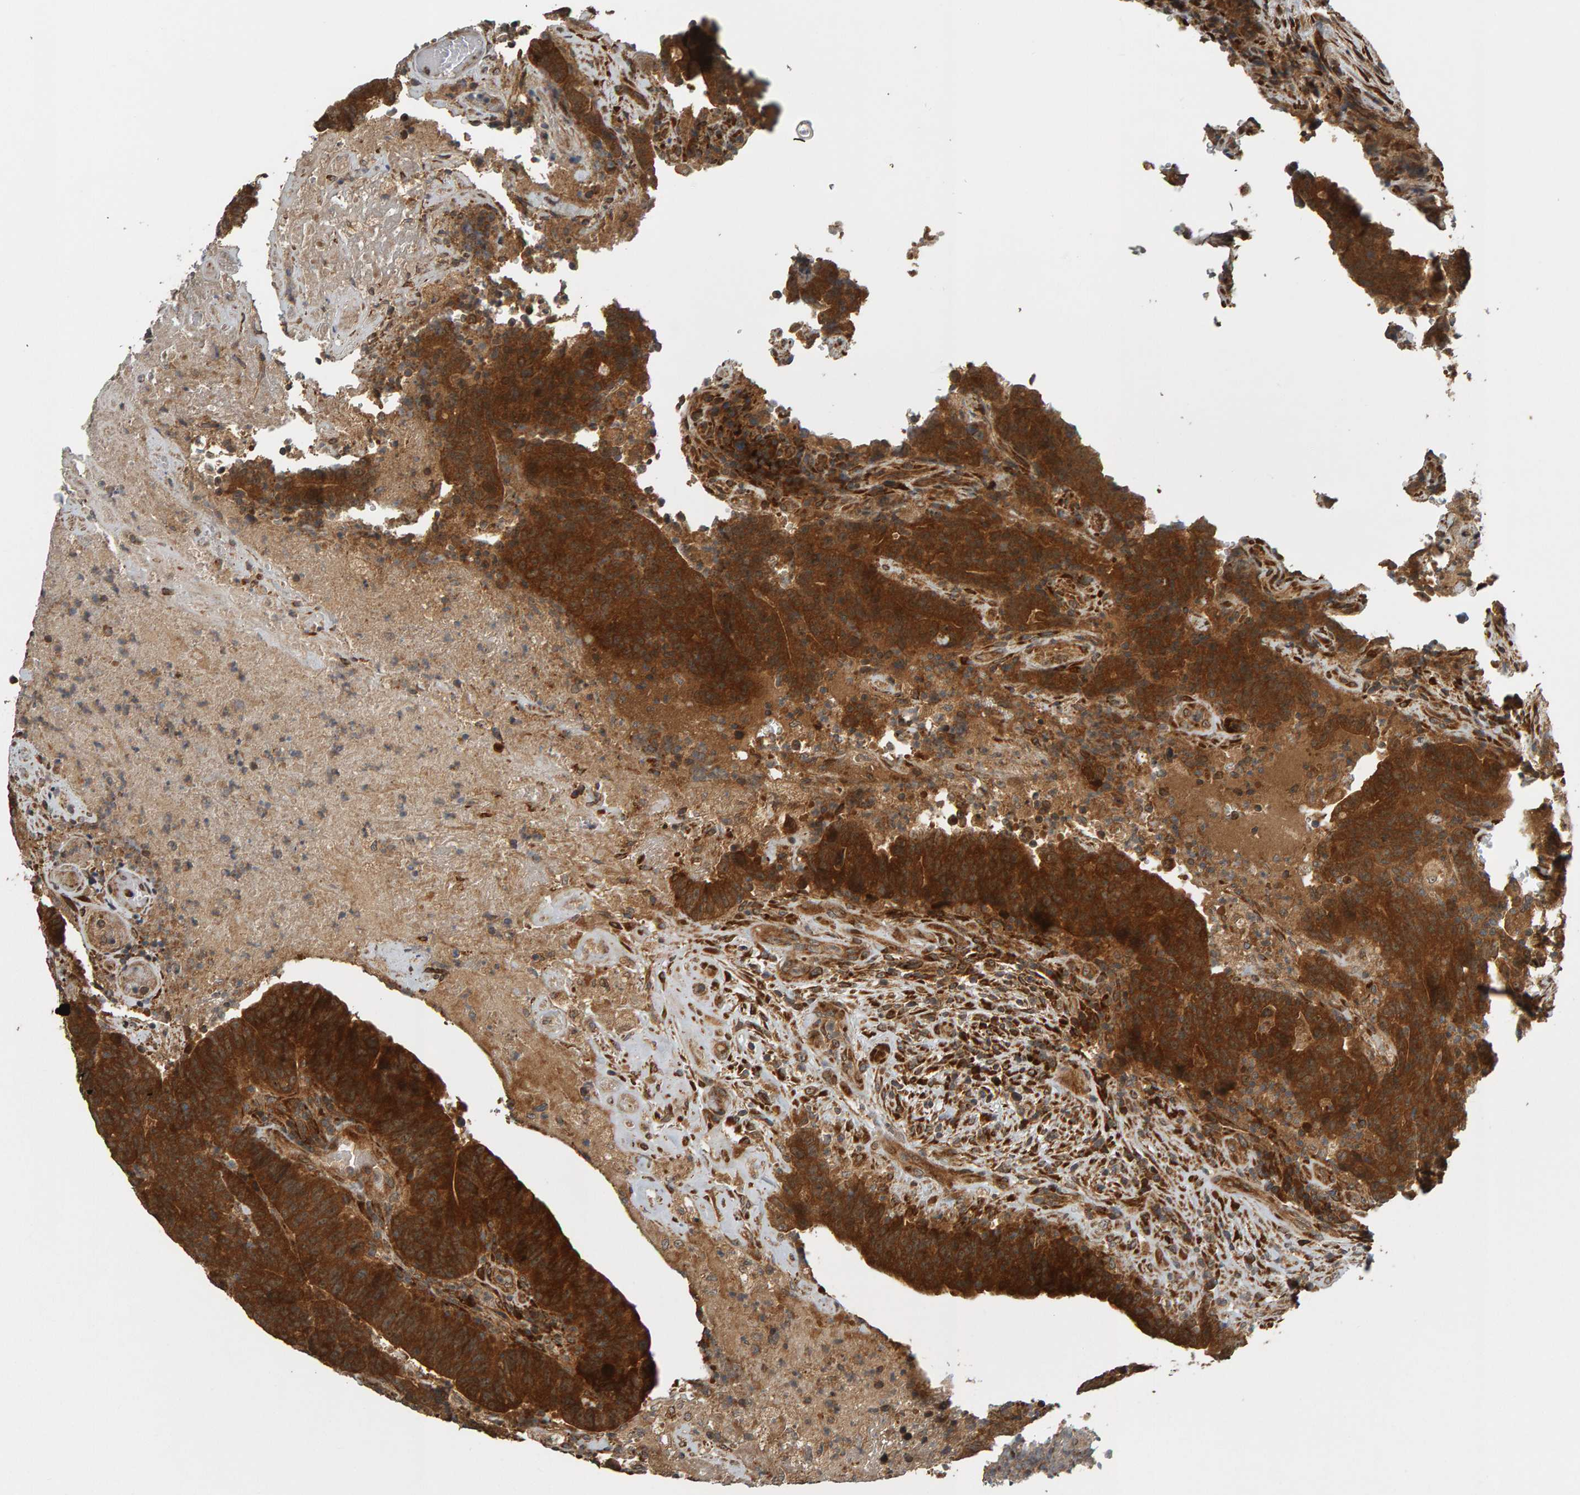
{"staining": {"intensity": "strong", "quantity": ">75%", "location": "cytoplasmic/membranous"}, "tissue": "colorectal cancer", "cell_type": "Tumor cells", "image_type": "cancer", "snomed": [{"axis": "morphology", "description": "Normal tissue, NOS"}, {"axis": "morphology", "description": "Adenocarcinoma, NOS"}, {"axis": "topography", "description": "Colon"}], "caption": "Immunohistochemistry (DAB (3,3'-diaminobenzidine)) staining of human colorectal cancer (adenocarcinoma) shows strong cytoplasmic/membranous protein expression in approximately >75% of tumor cells.", "gene": "ZFAND1", "patient": {"sex": "female", "age": 75}}